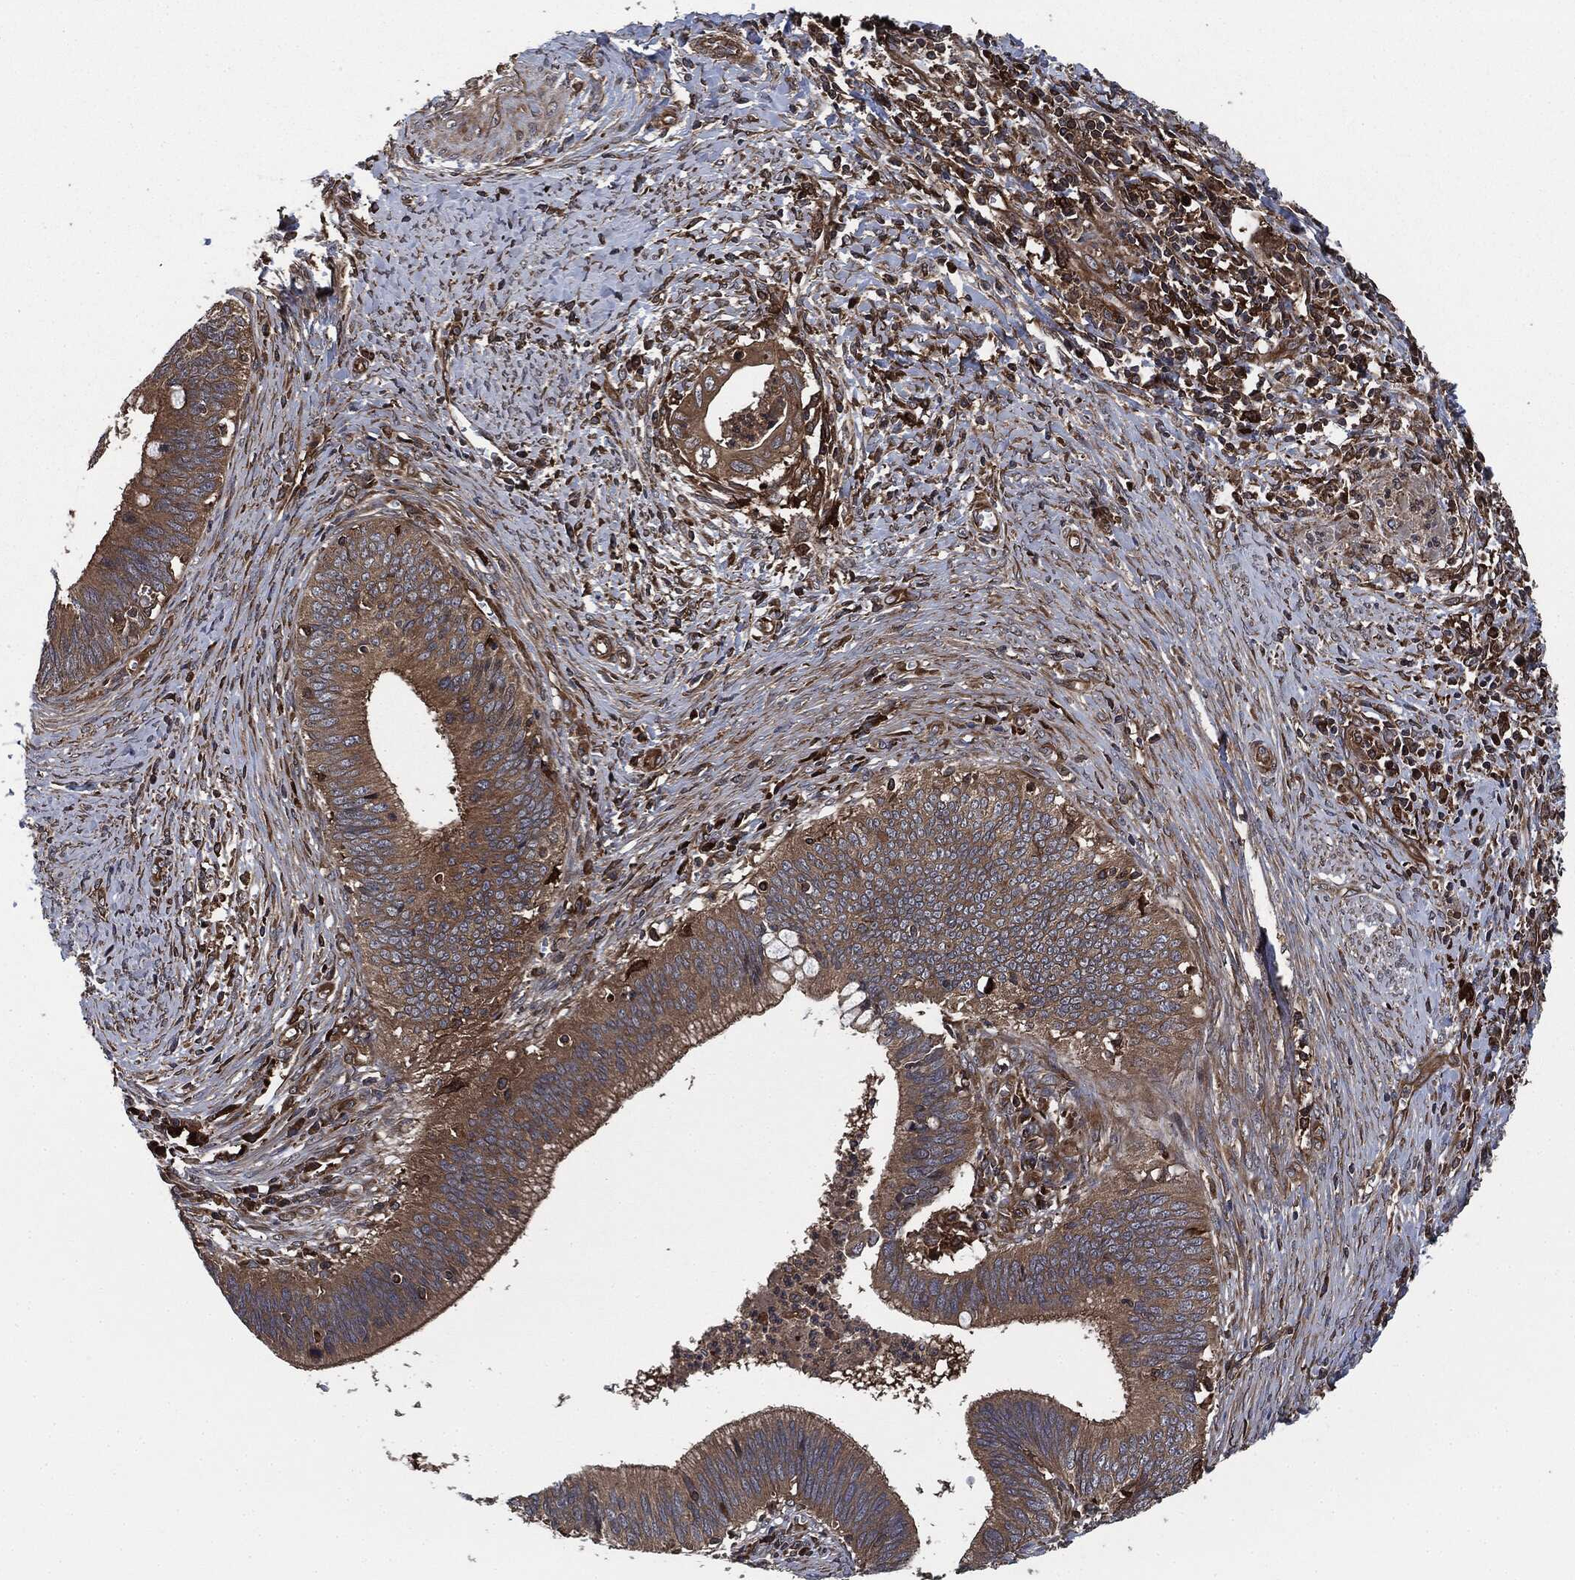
{"staining": {"intensity": "moderate", "quantity": ">75%", "location": "cytoplasmic/membranous"}, "tissue": "cervical cancer", "cell_type": "Tumor cells", "image_type": "cancer", "snomed": [{"axis": "morphology", "description": "Adenocarcinoma, NOS"}, {"axis": "topography", "description": "Cervix"}], "caption": "An image of human adenocarcinoma (cervical) stained for a protein shows moderate cytoplasmic/membranous brown staining in tumor cells.", "gene": "RAP1GDS1", "patient": {"sex": "female", "age": 42}}